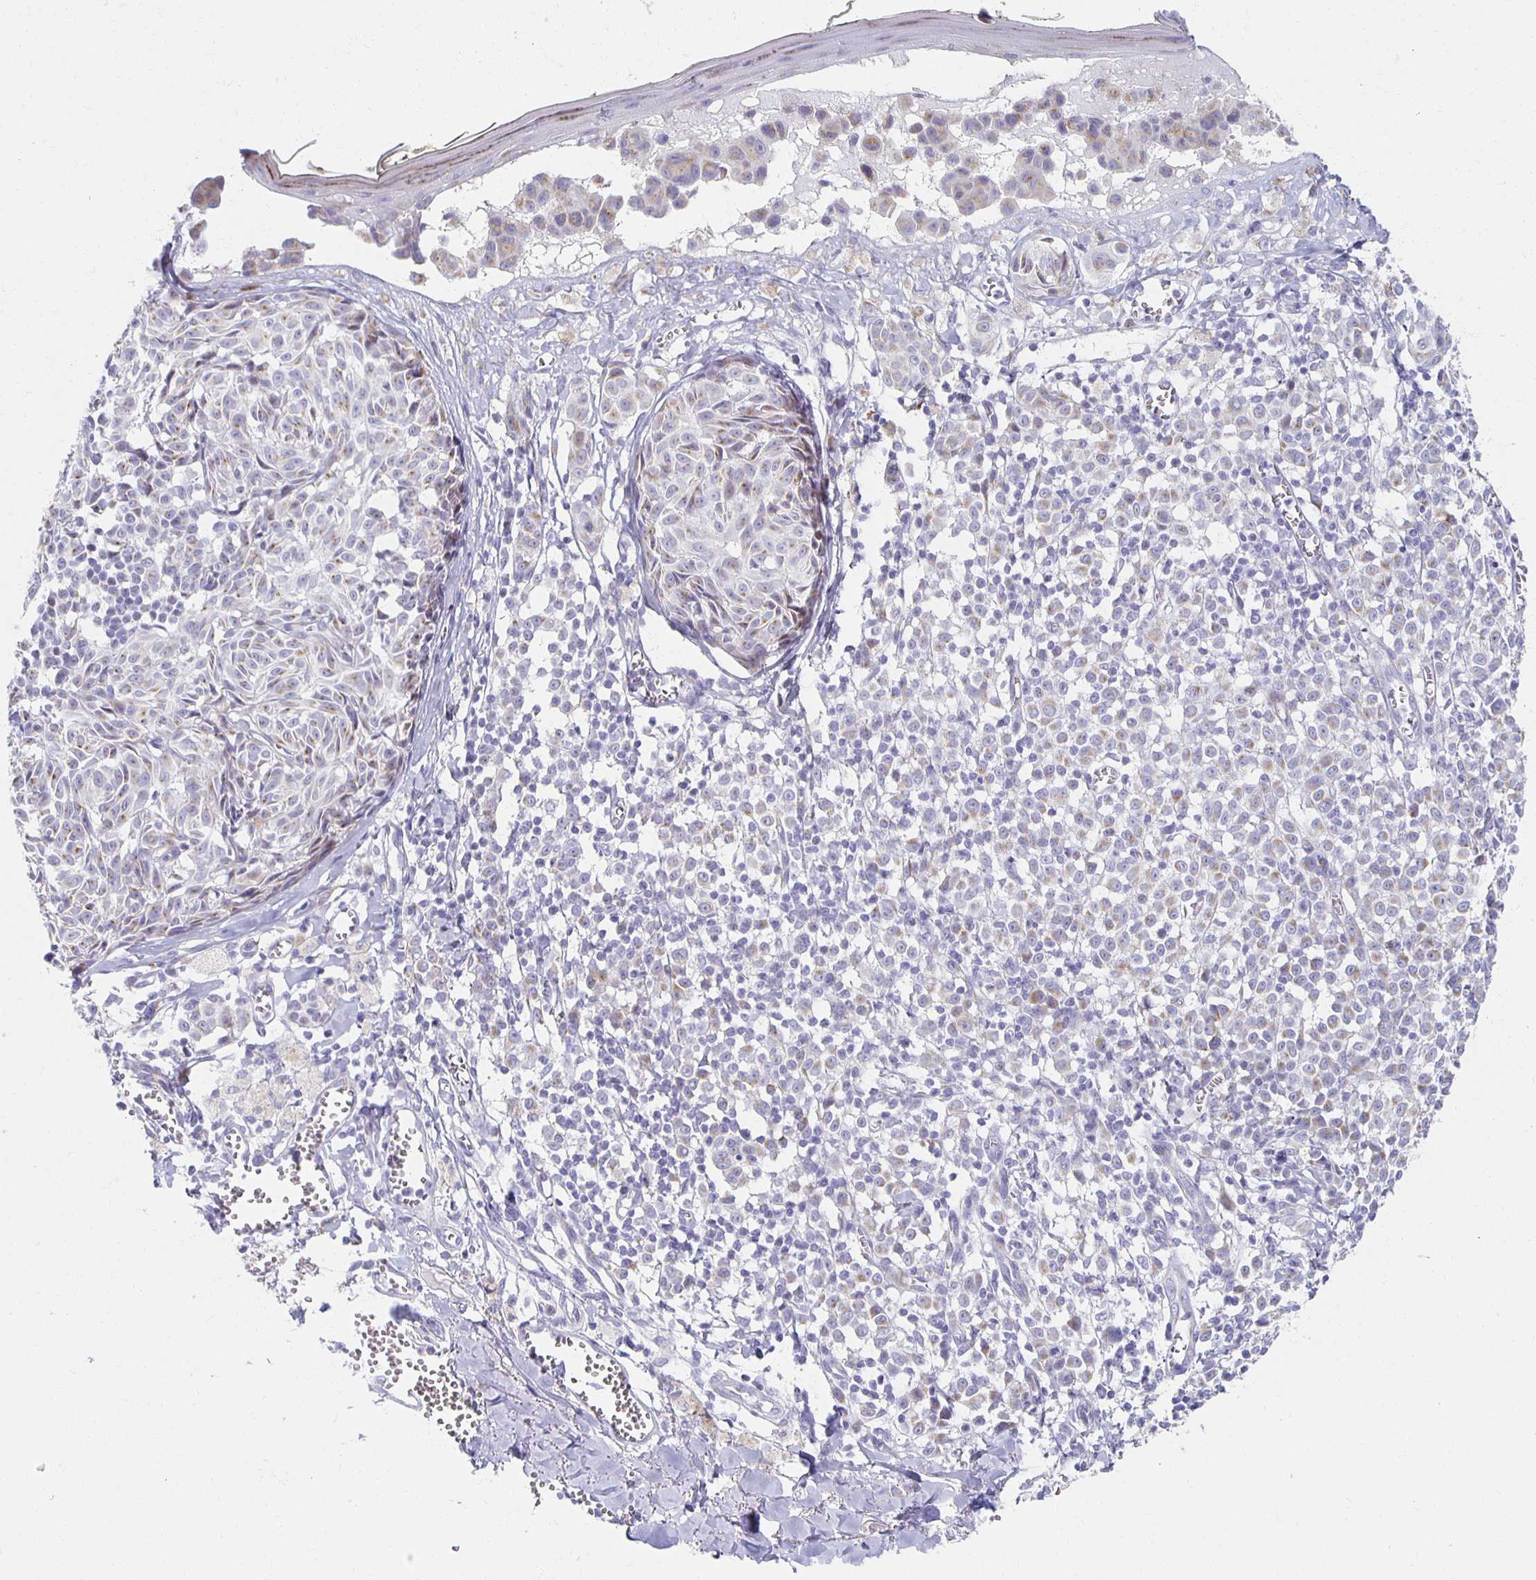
{"staining": {"intensity": "weak", "quantity": "25%-75%", "location": "cytoplasmic/membranous"}, "tissue": "melanoma", "cell_type": "Tumor cells", "image_type": "cancer", "snomed": [{"axis": "morphology", "description": "Malignant melanoma, NOS"}, {"axis": "topography", "description": "Skin"}], "caption": "This is a photomicrograph of IHC staining of melanoma, which shows weak staining in the cytoplasmic/membranous of tumor cells.", "gene": "TEX44", "patient": {"sex": "female", "age": 43}}